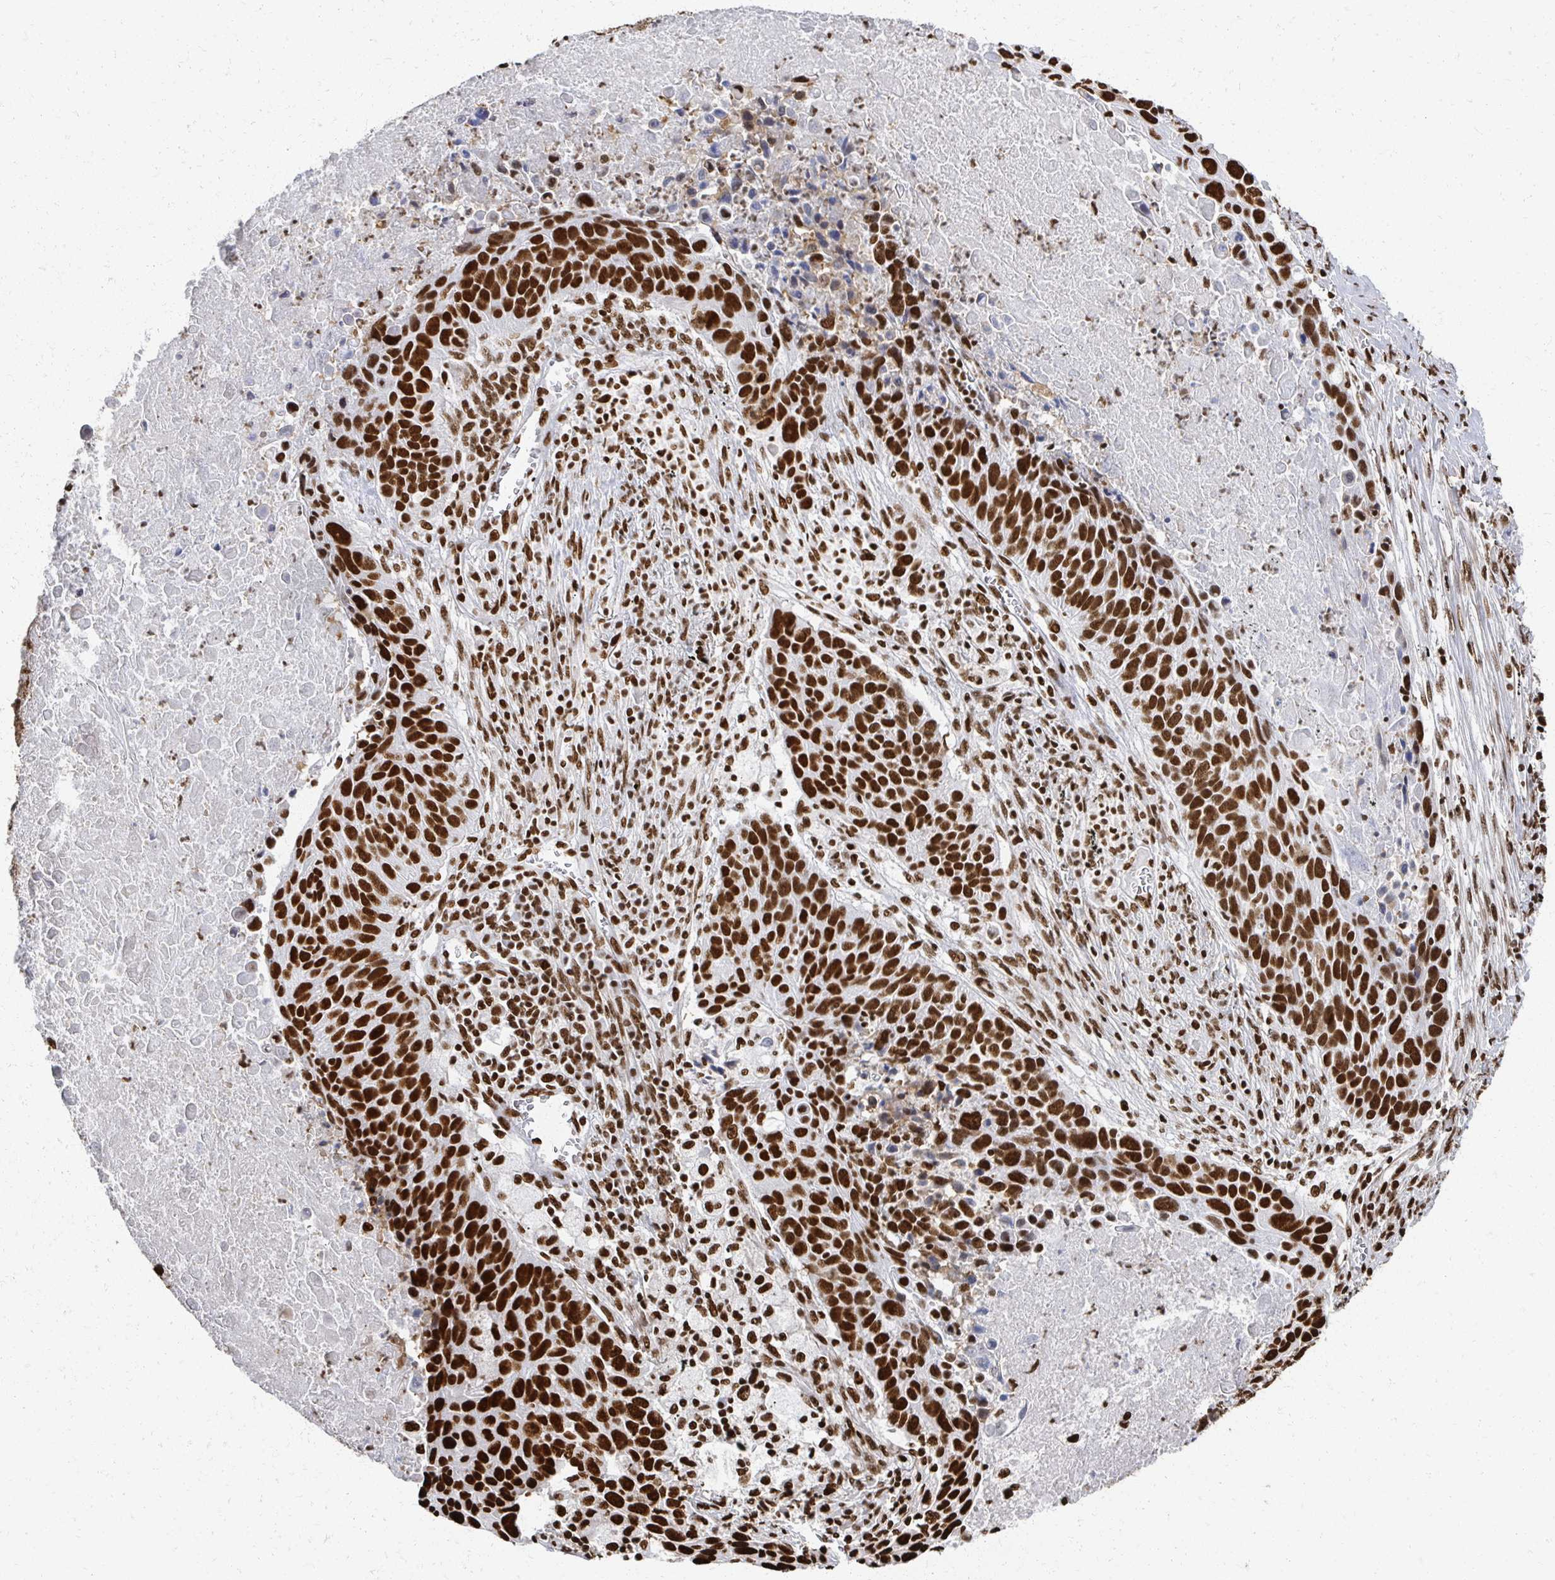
{"staining": {"intensity": "strong", "quantity": ">75%", "location": "nuclear"}, "tissue": "lung cancer", "cell_type": "Tumor cells", "image_type": "cancer", "snomed": [{"axis": "morphology", "description": "Squamous cell carcinoma, NOS"}, {"axis": "topography", "description": "Lung"}], "caption": "Squamous cell carcinoma (lung) stained with a protein marker reveals strong staining in tumor cells.", "gene": "RBBP7", "patient": {"sex": "male", "age": 78}}